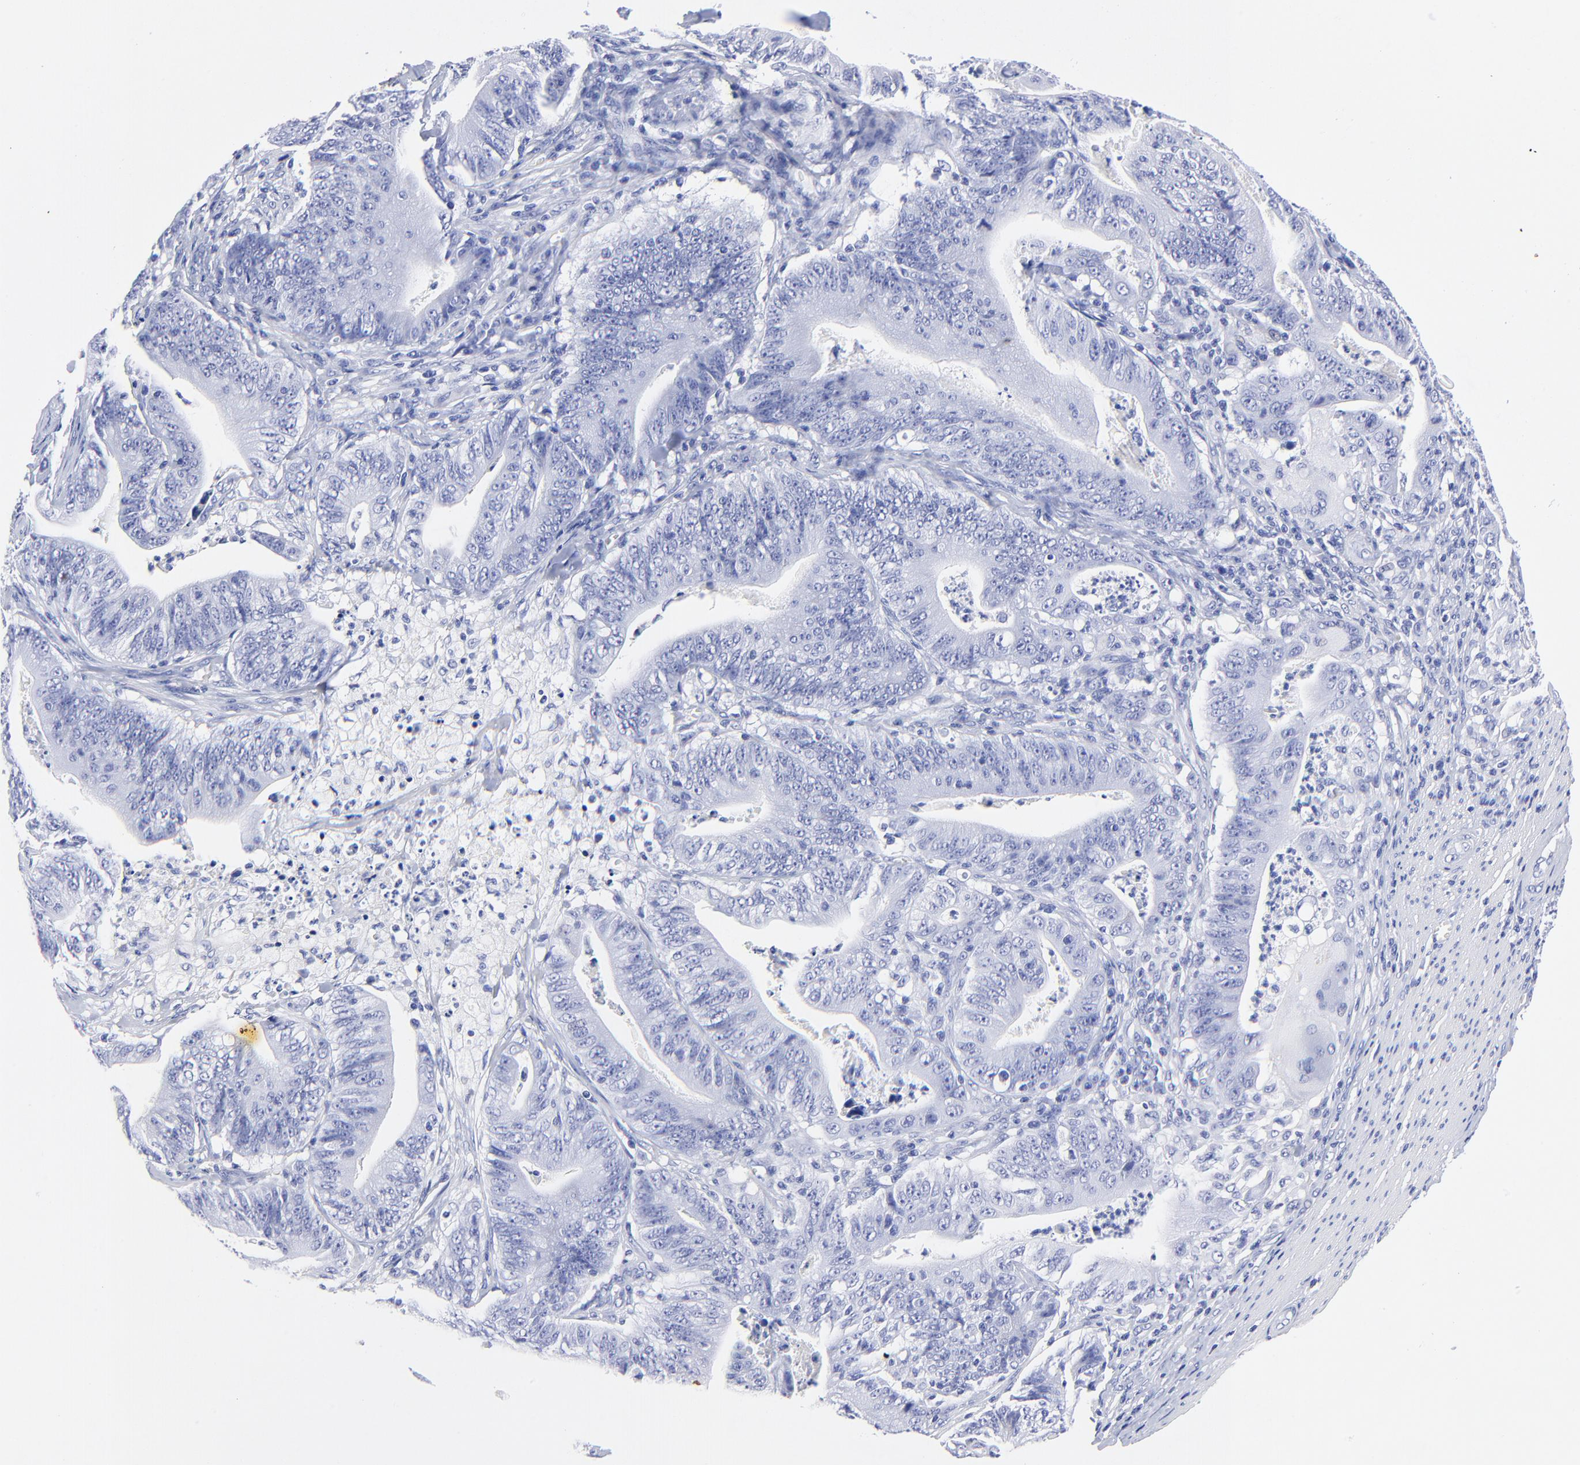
{"staining": {"intensity": "negative", "quantity": "none", "location": "none"}, "tissue": "stomach cancer", "cell_type": "Tumor cells", "image_type": "cancer", "snomed": [{"axis": "morphology", "description": "Adenocarcinoma, NOS"}, {"axis": "topography", "description": "Stomach, lower"}], "caption": "Immunohistochemistry (IHC) of stomach cancer reveals no expression in tumor cells. (Brightfield microscopy of DAB (3,3'-diaminobenzidine) immunohistochemistry at high magnification).", "gene": "HORMAD2", "patient": {"sex": "female", "age": 86}}